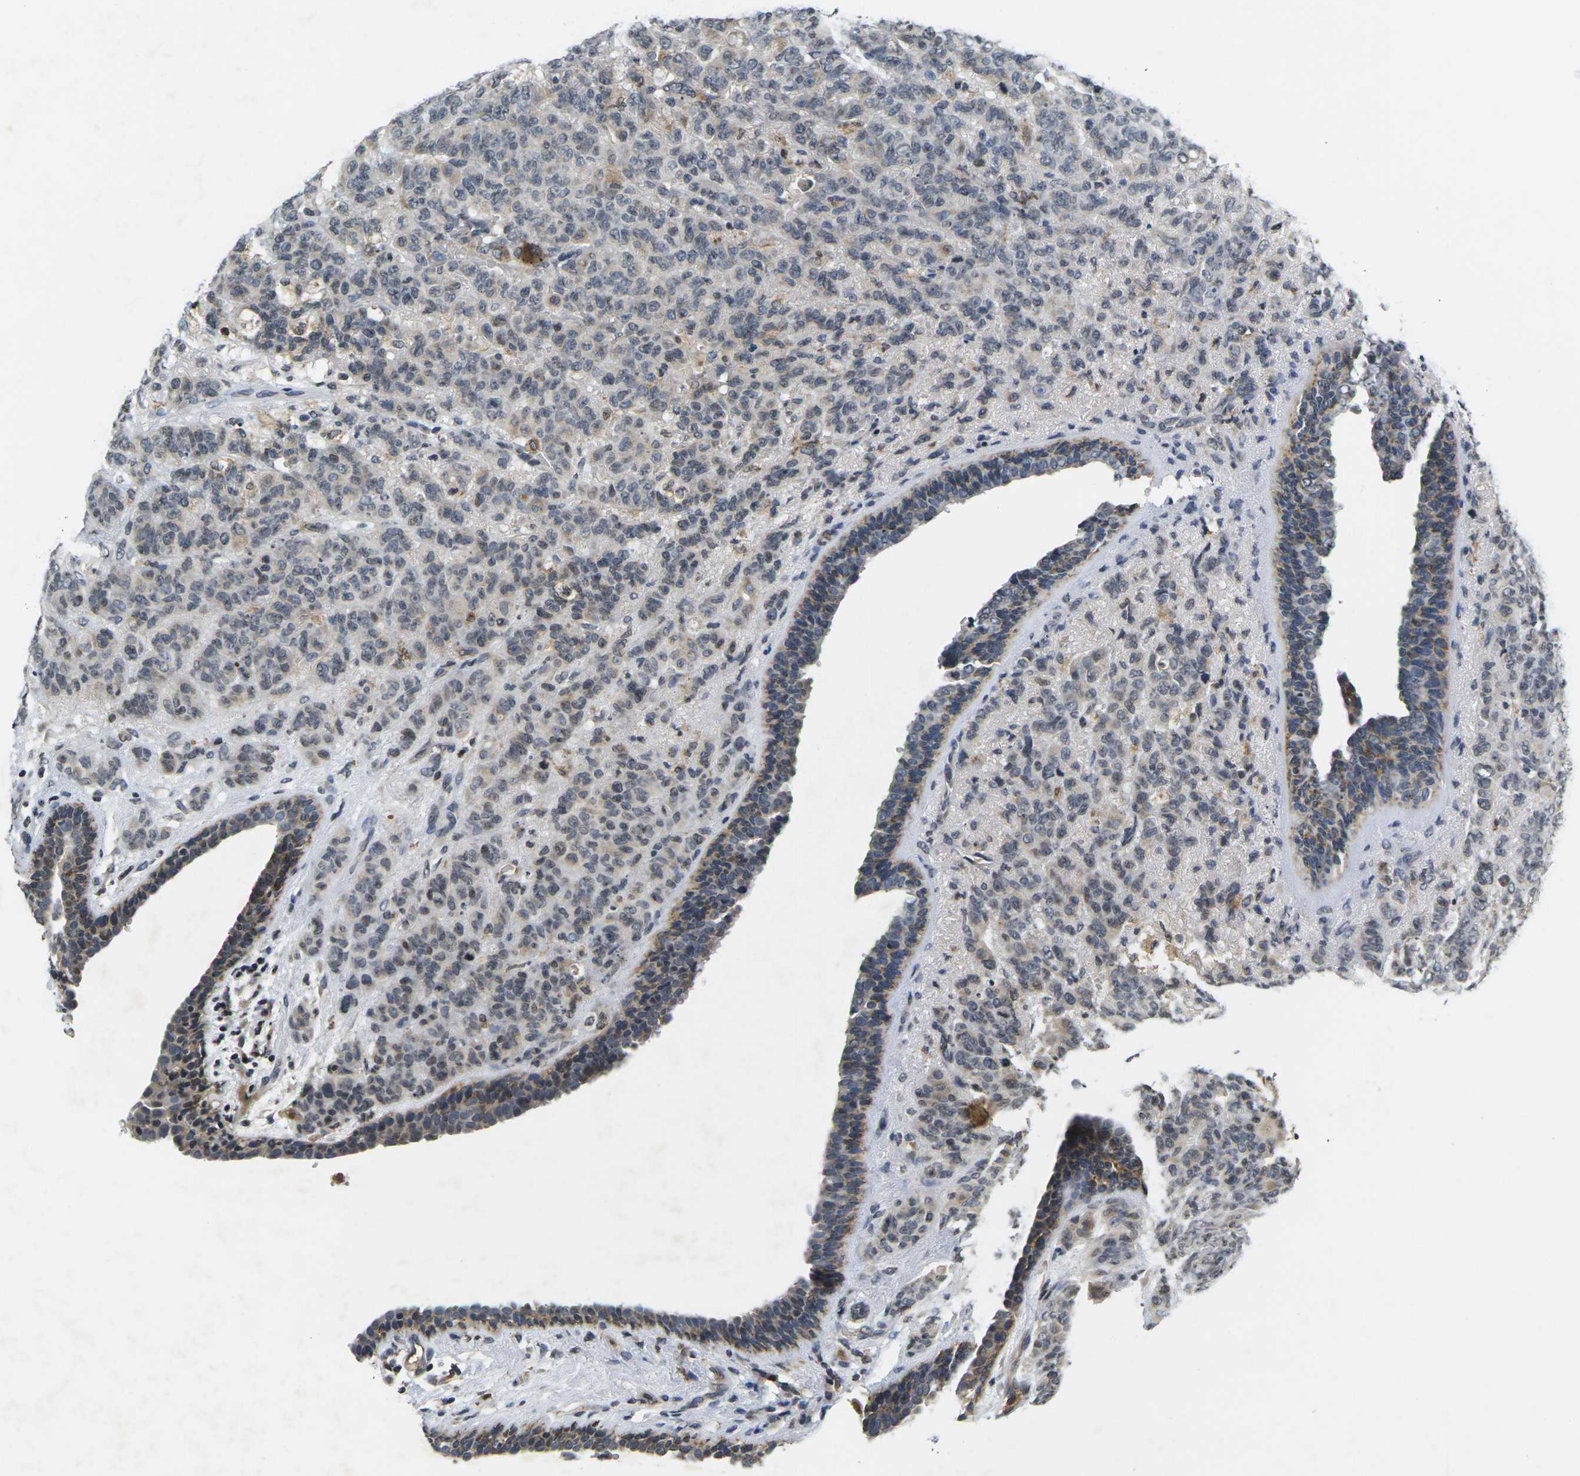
{"staining": {"intensity": "weak", "quantity": "25%-75%", "location": "cytoplasmic/membranous"}, "tissue": "breast cancer", "cell_type": "Tumor cells", "image_type": "cancer", "snomed": [{"axis": "morphology", "description": "Duct carcinoma"}, {"axis": "topography", "description": "Breast"}], "caption": "IHC staining of breast cancer (intraductal carcinoma), which shows low levels of weak cytoplasmic/membranous positivity in approximately 25%-75% of tumor cells indicating weak cytoplasmic/membranous protein staining. The staining was performed using DAB (brown) for protein detection and nuclei were counterstained in hematoxylin (blue).", "gene": "C1QC", "patient": {"sex": "female", "age": 40}}